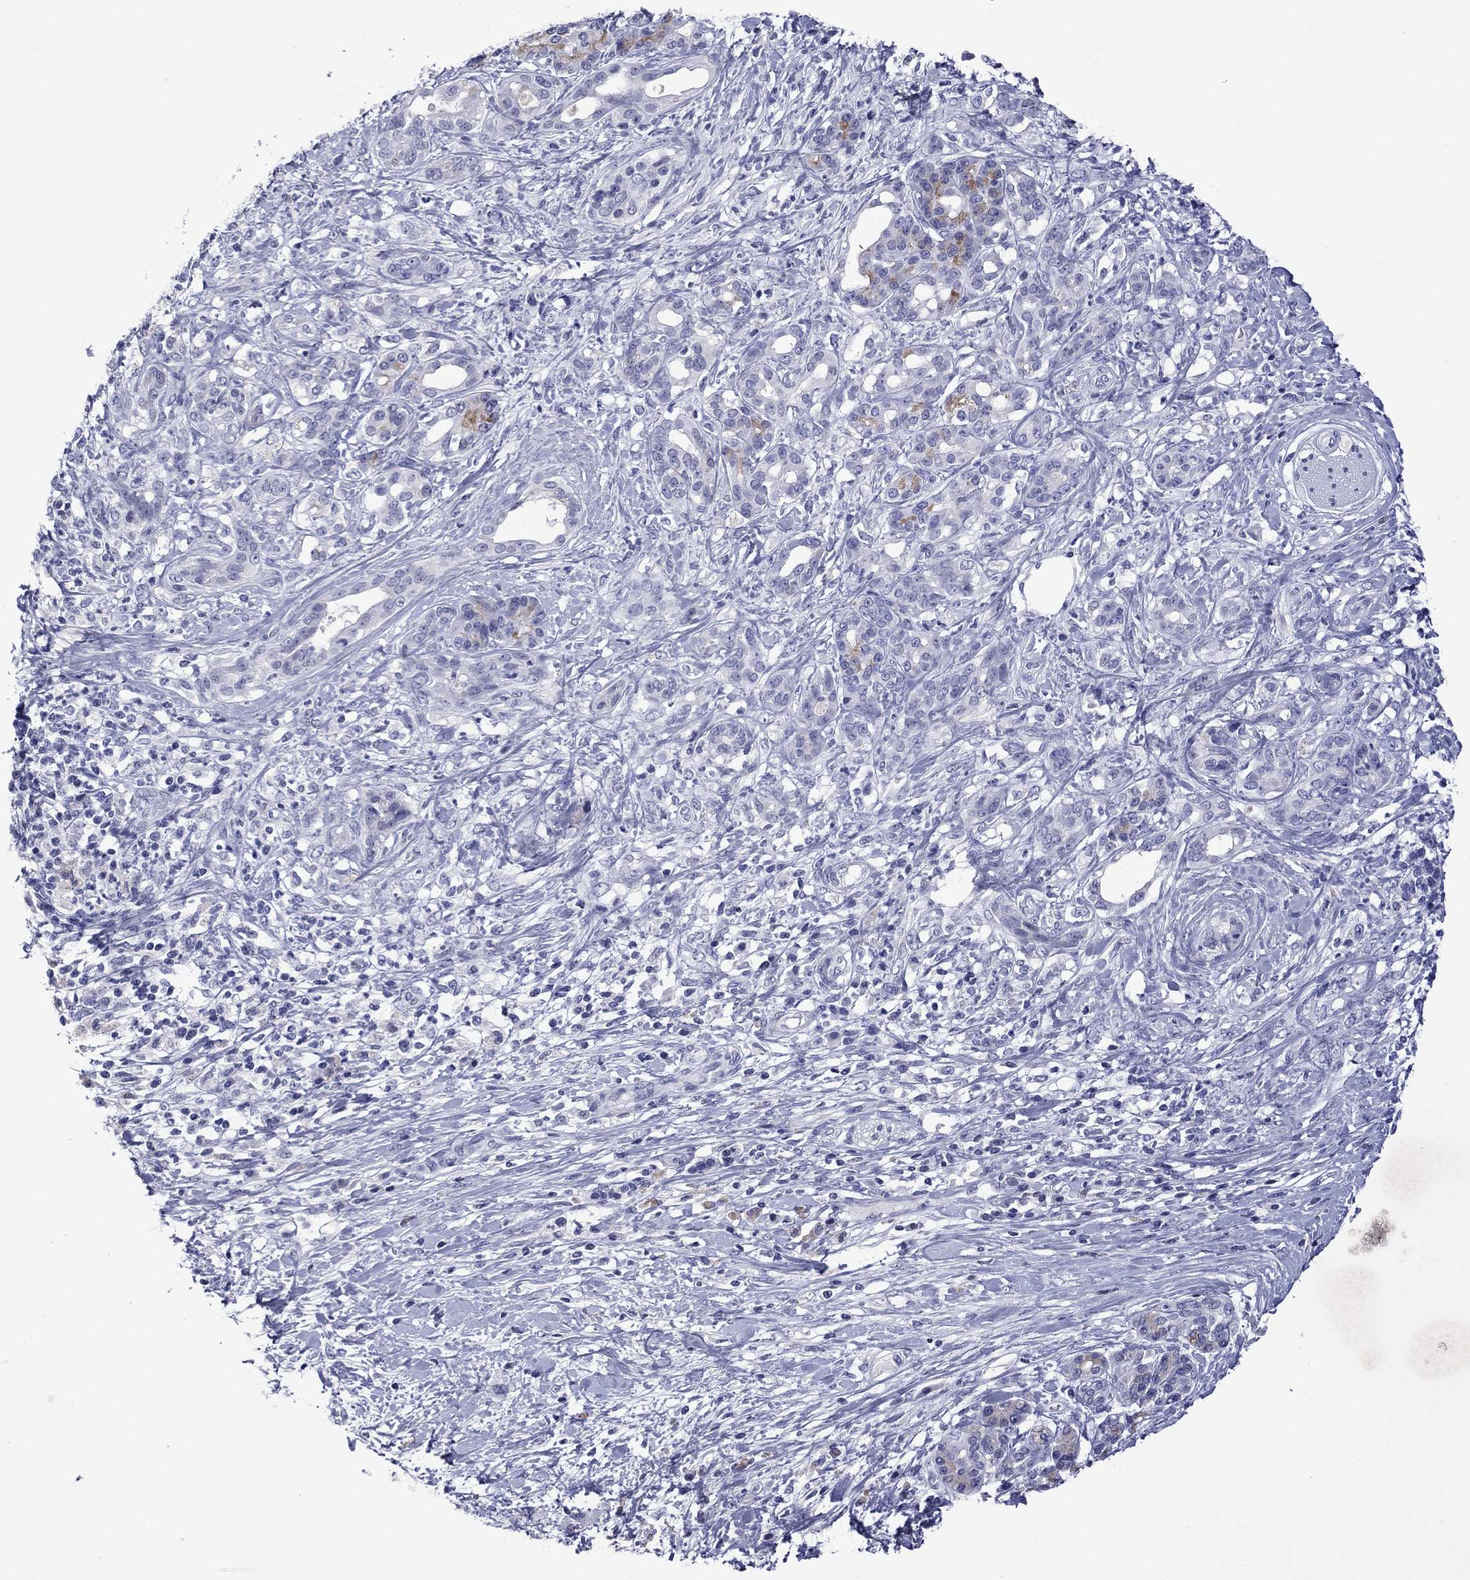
{"staining": {"intensity": "moderate", "quantity": "<25%", "location": "cytoplasmic/membranous"}, "tissue": "pancreatic cancer", "cell_type": "Tumor cells", "image_type": "cancer", "snomed": [{"axis": "morphology", "description": "Adenocarcinoma, NOS"}, {"axis": "topography", "description": "Pancreas"}], "caption": "Immunohistochemical staining of human pancreatic adenocarcinoma displays low levels of moderate cytoplasmic/membranous staining in about <25% of tumor cells.", "gene": "PIWIL1", "patient": {"sex": "female", "age": 56}}